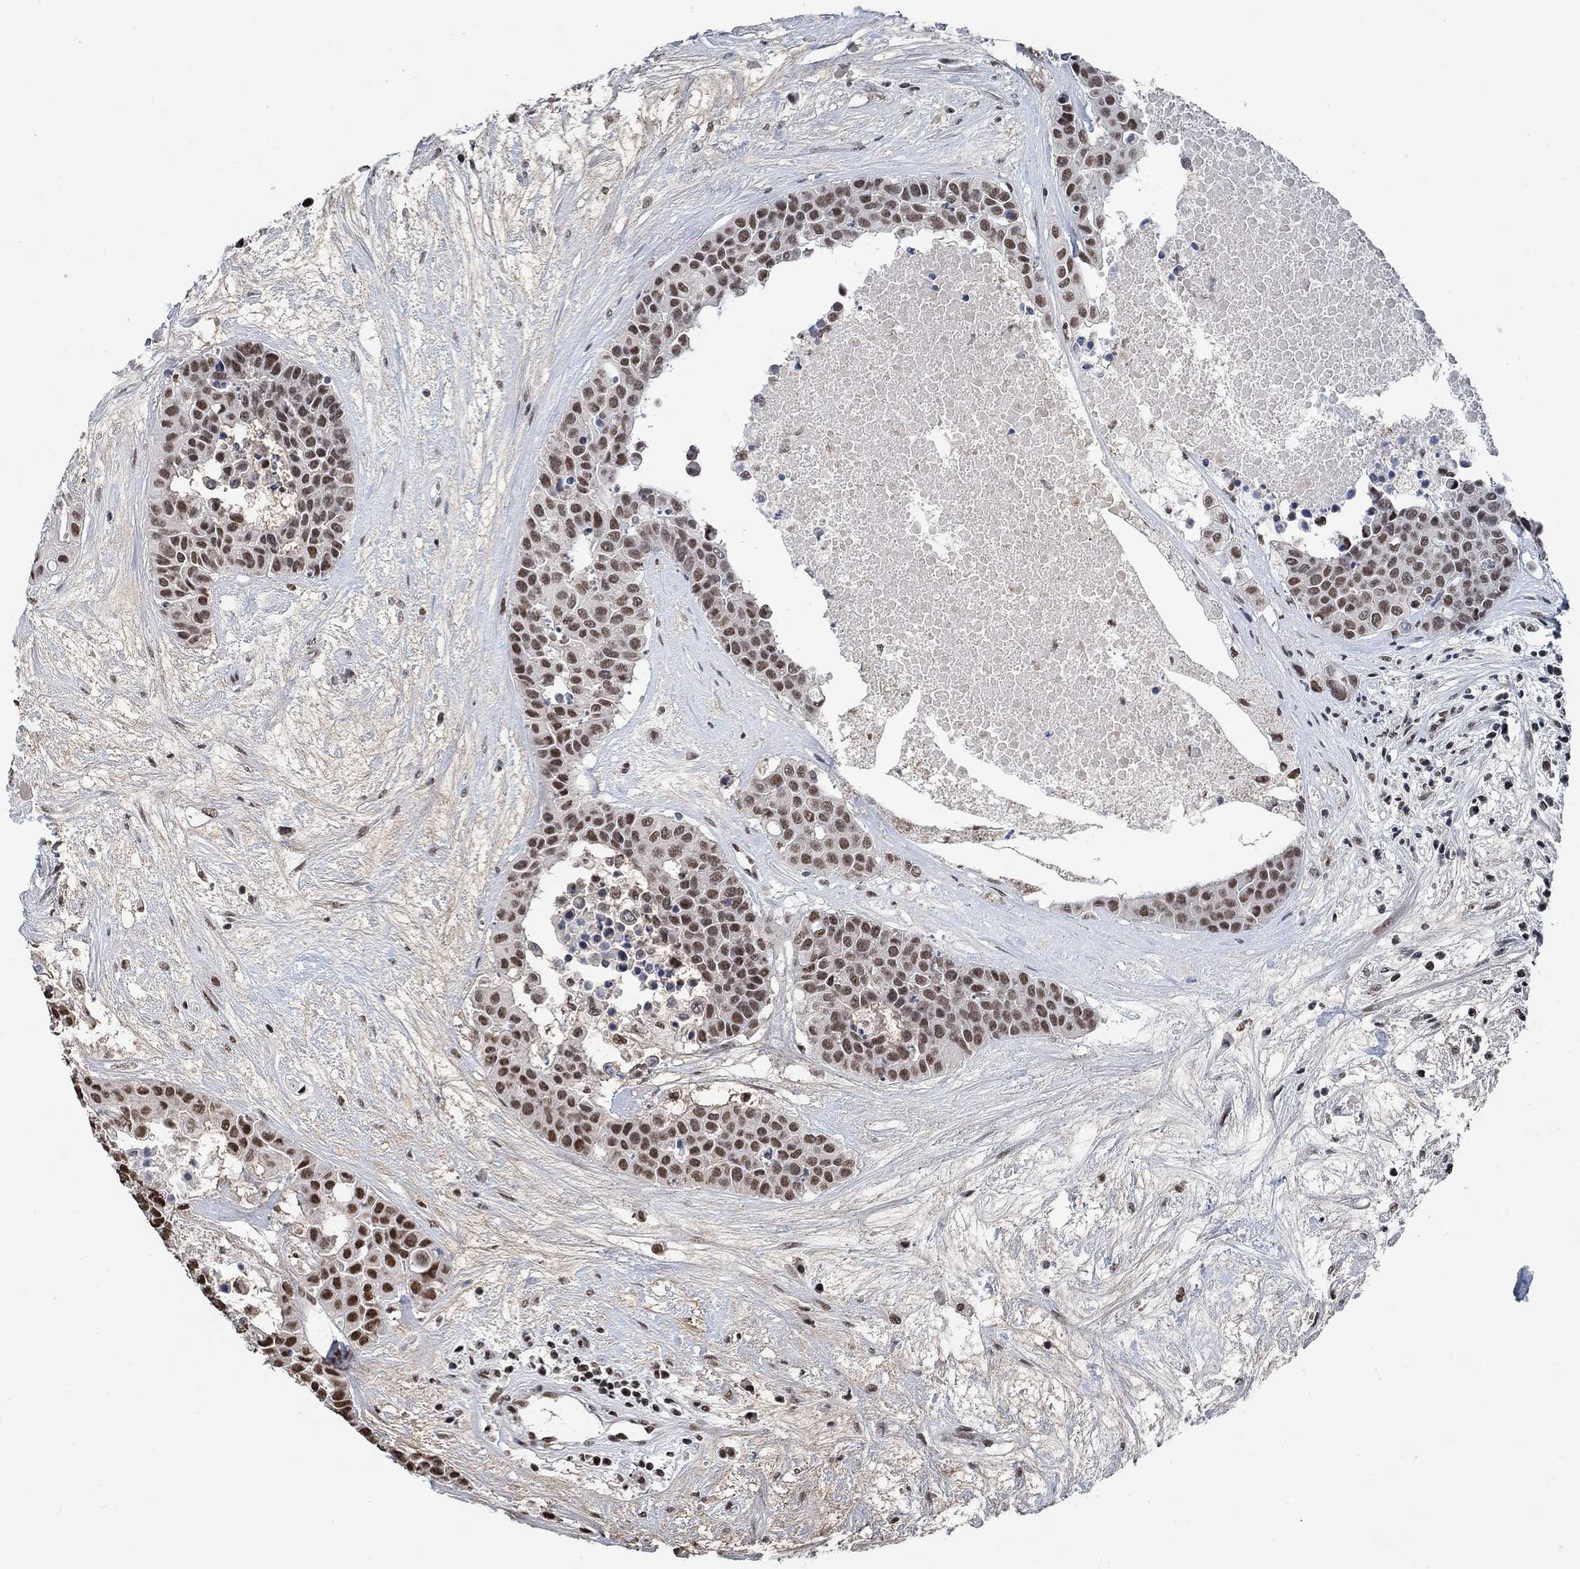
{"staining": {"intensity": "strong", "quantity": "25%-75%", "location": "nuclear"}, "tissue": "carcinoid", "cell_type": "Tumor cells", "image_type": "cancer", "snomed": [{"axis": "morphology", "description": "Carcinoid, malignant, NOS"}, {"axis": "topography", "description": "Colon"}], "caption": "There is high levels of strong nuclear expression in tumor cells of carcinoid (malignant), as demonstrated by immunohistochemical staining (brown color).", "gene": "USP39", "patient": {"sex": "male", "age": 81}}